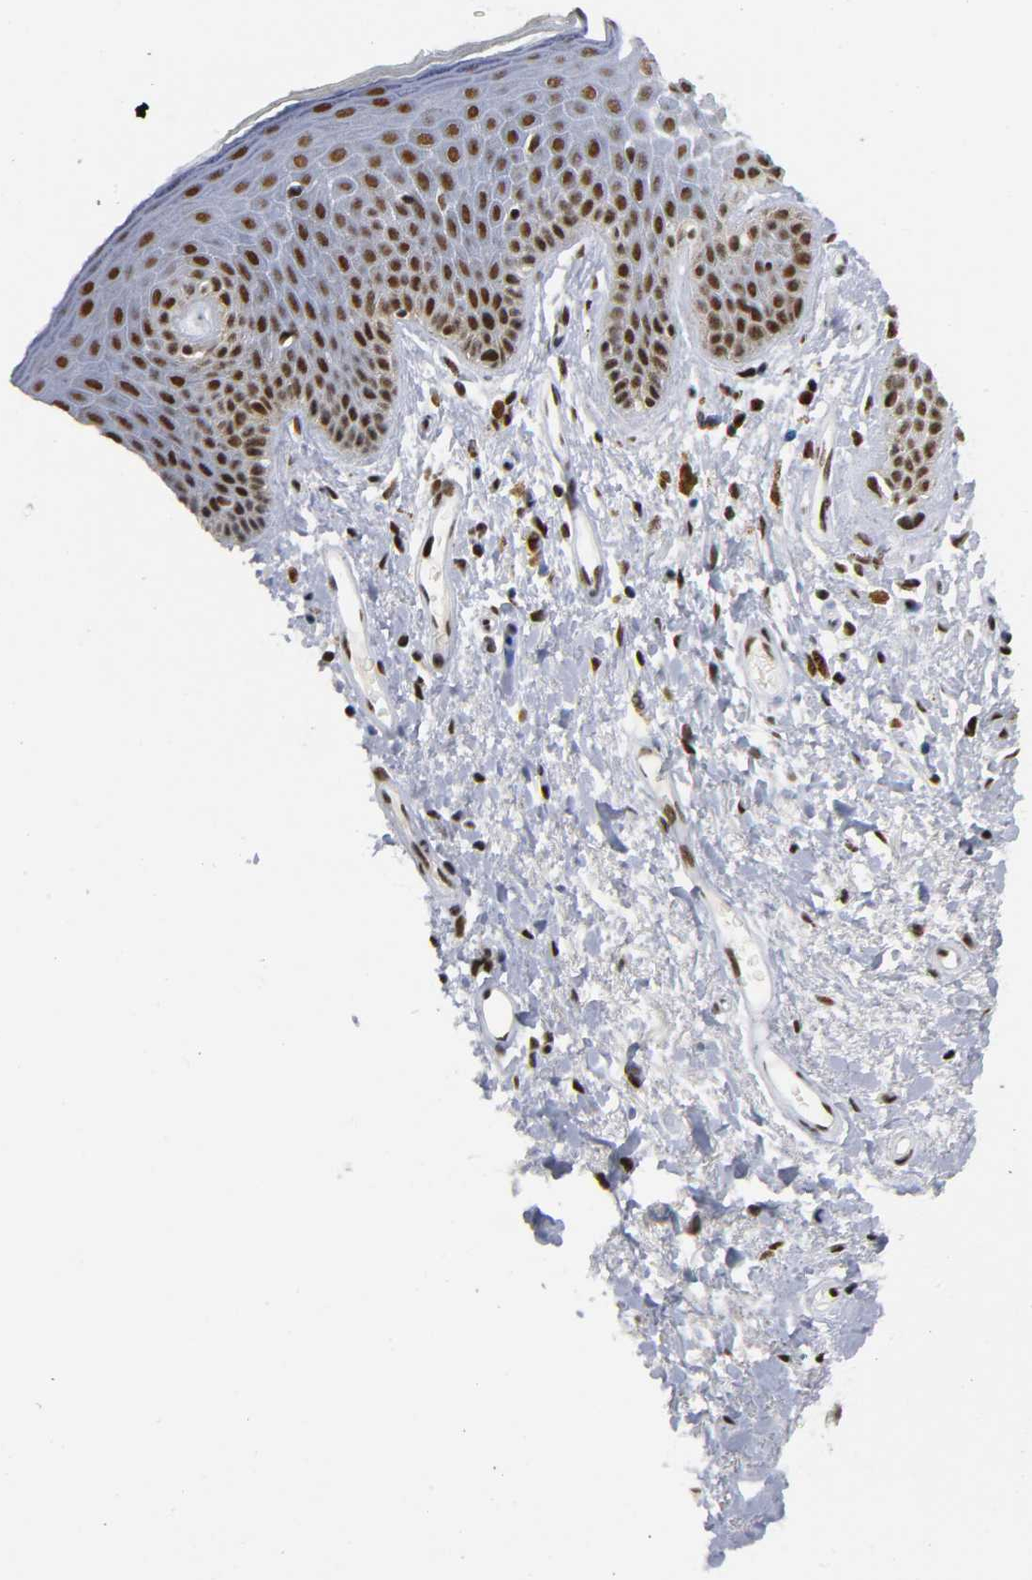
{"staining": {"intensity": "strong", "quantity": ">75%", "location": "nuclear"}, "tissue": "skin", "cell_type": "Epidermal cells", "image_type": "normal", "snomed": [{"axis": "morphology", "description": "Normal tissue, NOS"}, {"axis": "topography", "description": "Anal"}], "caption": "This histopathology image demonstrates immunohistochemistry (IHC) staining of normal skin, with high strong nuclear staining in approximately >75% of epidermal cells.", "gene": "CREBBP", "patient": {"sex": "male", "age": 74}}